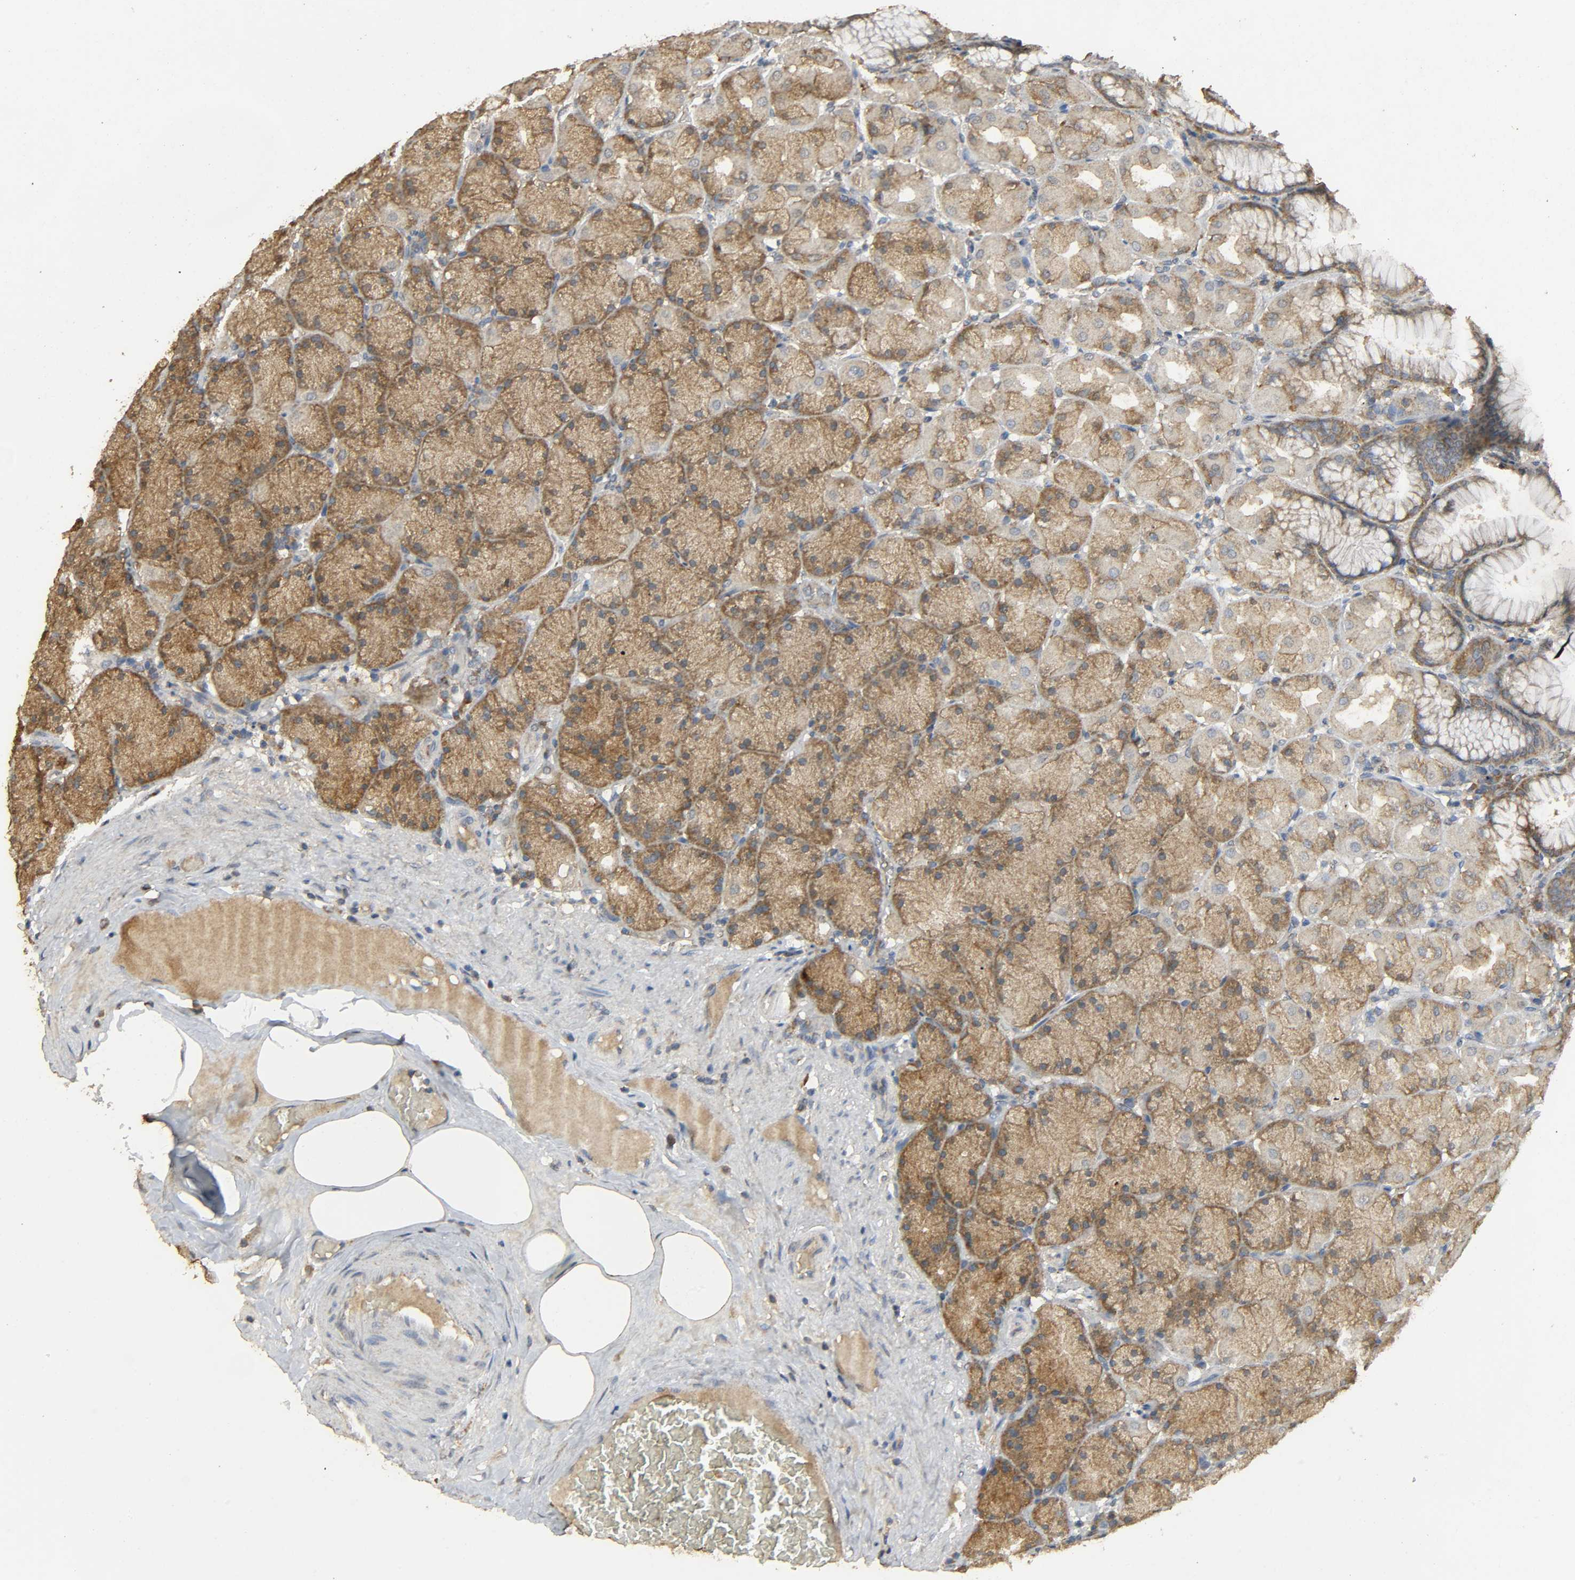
{"staining": {"intensity": "moderate", "quantity": ">75%", "location": "cytoplasmic/membranous"}, "tissue": "stomach", "cell_type": "Glandular cells", "image_type": "normal", "snomed": [{"axis": "morphology", "description": "Normal tissue, NOS"}, {"axis": "topography", "description": "Stomach, upper"}], "caption": "Stomach stained with DAB (3,3'-diaminobenzidine) IHC demonstrates medium levels of moderate cytoplasmic/membranous expression in approximately >75% of glandular cells. The protein of interest is shown in brown color, while the nuclei are stained blue.", "gene": "DDX6", "patient": {"sex": "female", "age": 56}}